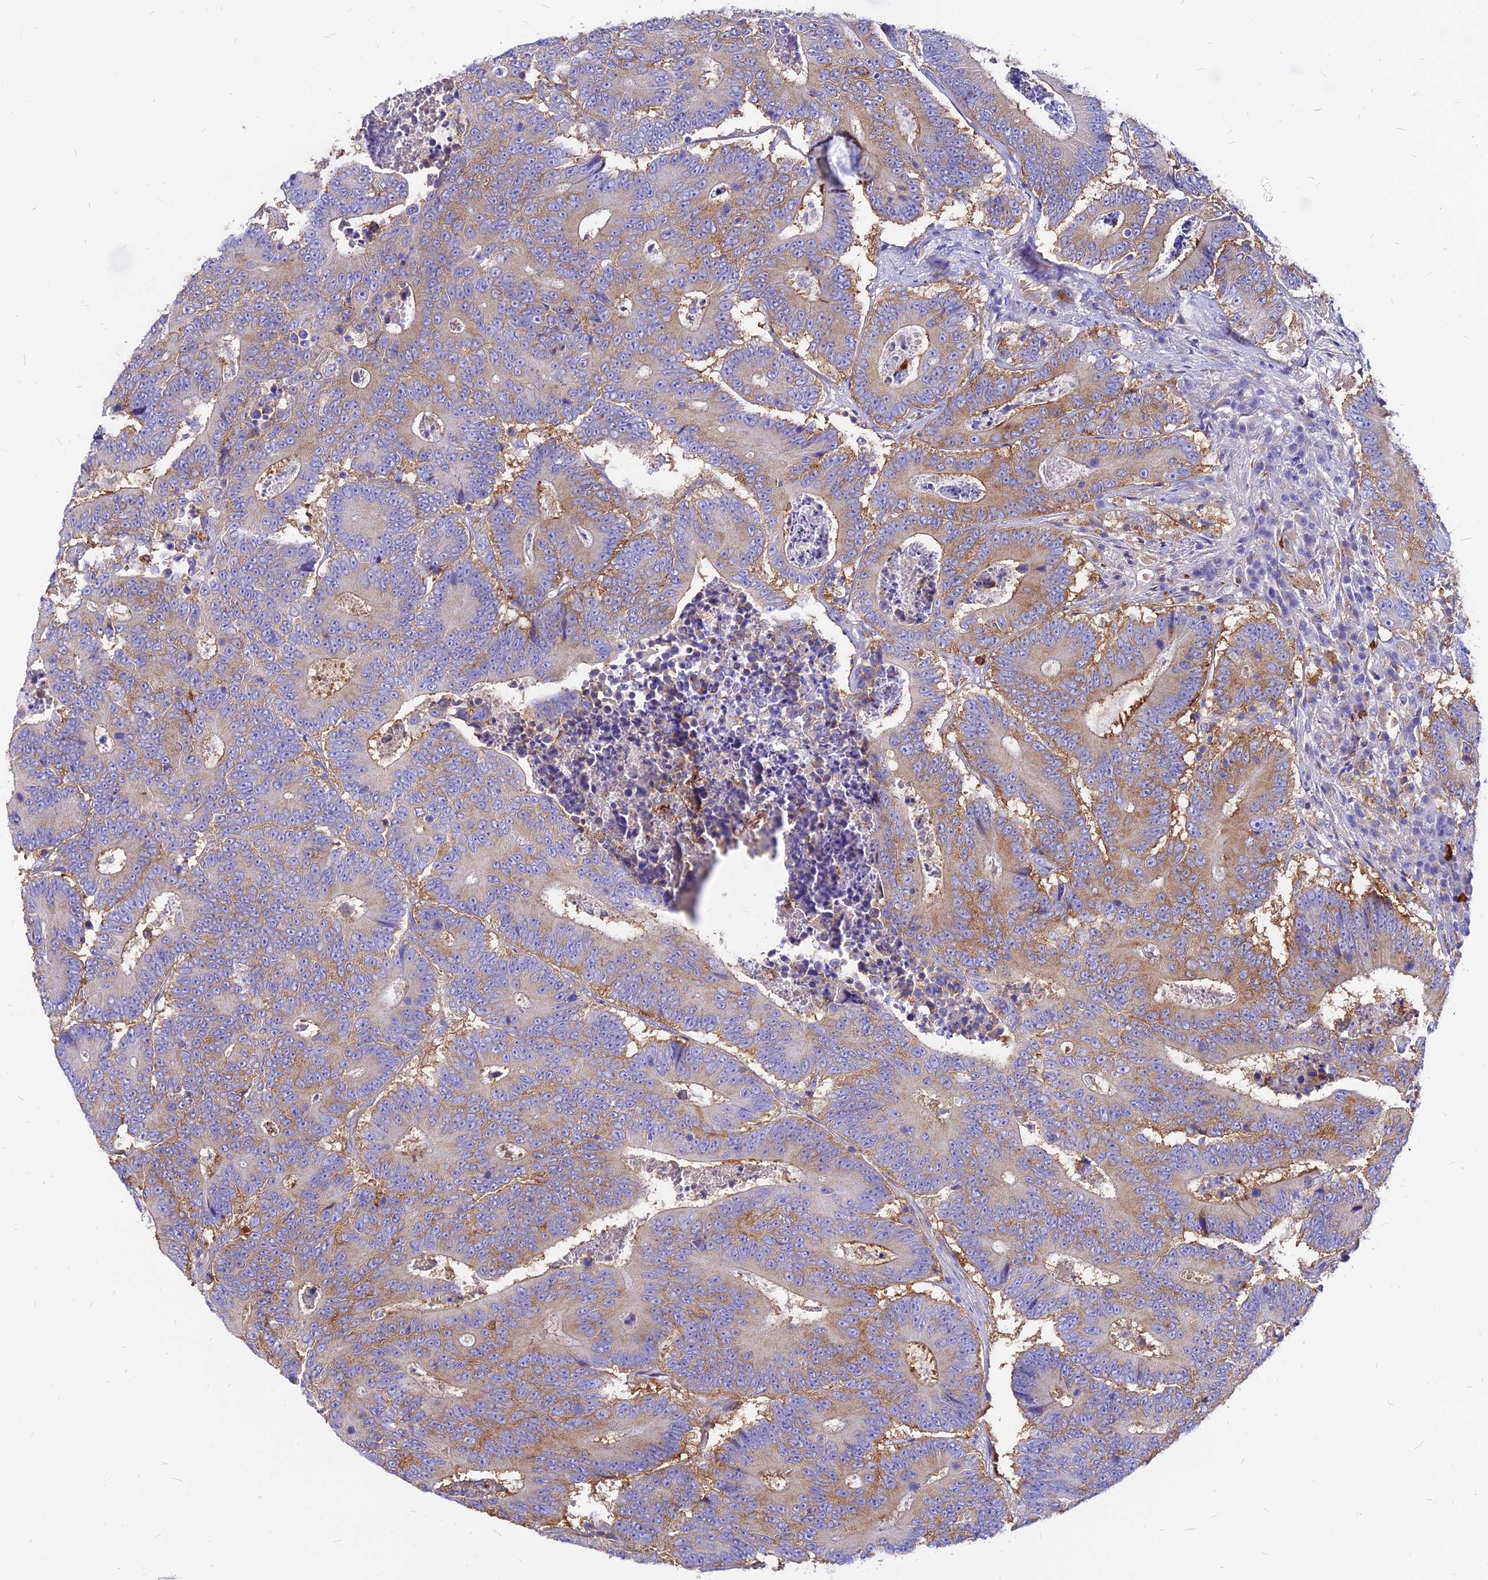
{"staining": {"intensity": "weak", "quantity": ">75%", "location": "cytoplasmic/membranous"}, "tissue": "colorectal cancer", "cell_type": "Tumor cells", "image_type": "cancer", "snomed": [{"axis": "morphology", "description": "Adenocarcinoma, NOS"}, {"axis": "topography", "description": "Colon"}], "caption": "Colorectal cancer (adenocarcinoma) was stained to show a protein in brown. There is low levels of weak cytoplasmic/membranous expression in about >75% of tumor cells. (DAB (3,3'-diaminobenzidine) IHC, brown staining for protein, blue staining for nuclei).", "gene": "AGTRAP", "patient": {"sex": "male", "age": 83}}